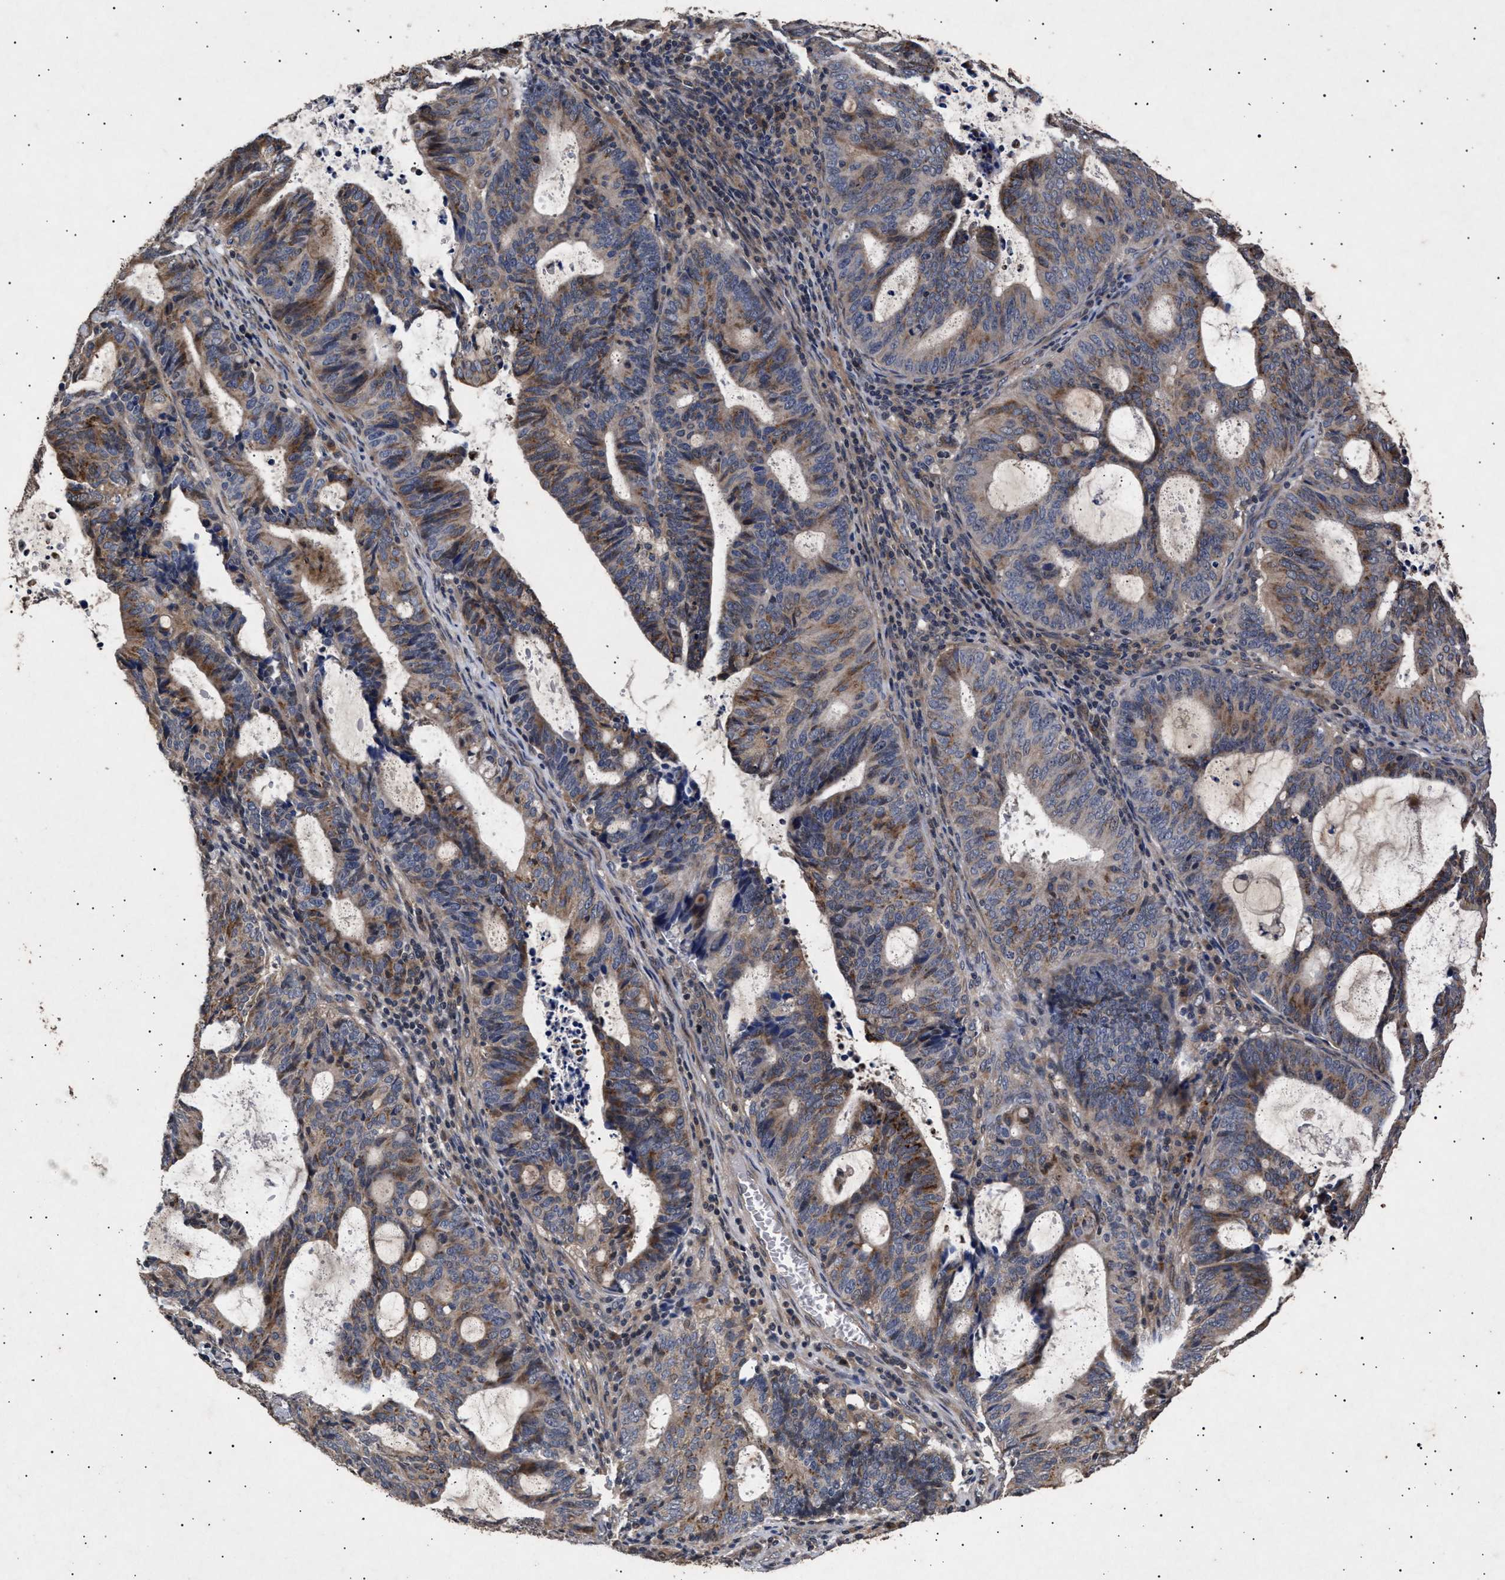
{"staining": {"intensity": "moderate", "quantity": "25%-75%", "location": "cytoplasmic/membranous"}, "tissue": "endometrial cancer", "cell_type": "Tumor cells", "image_type": "cancer", "snomed": [{"axis": "morphology", "description": "Adenocarcinoma, NOS"}, {"axis": "topography", "description": "Uterus"}], "caption": "Protein staining of adenocarcinoma (endometrial) tissue exhibits moderate cytoplasmic/membranous expression in approximately 25%-75% of tumor cells.", "gene": "ITGB5", "patient": {"sex": "female", "age": 83}}